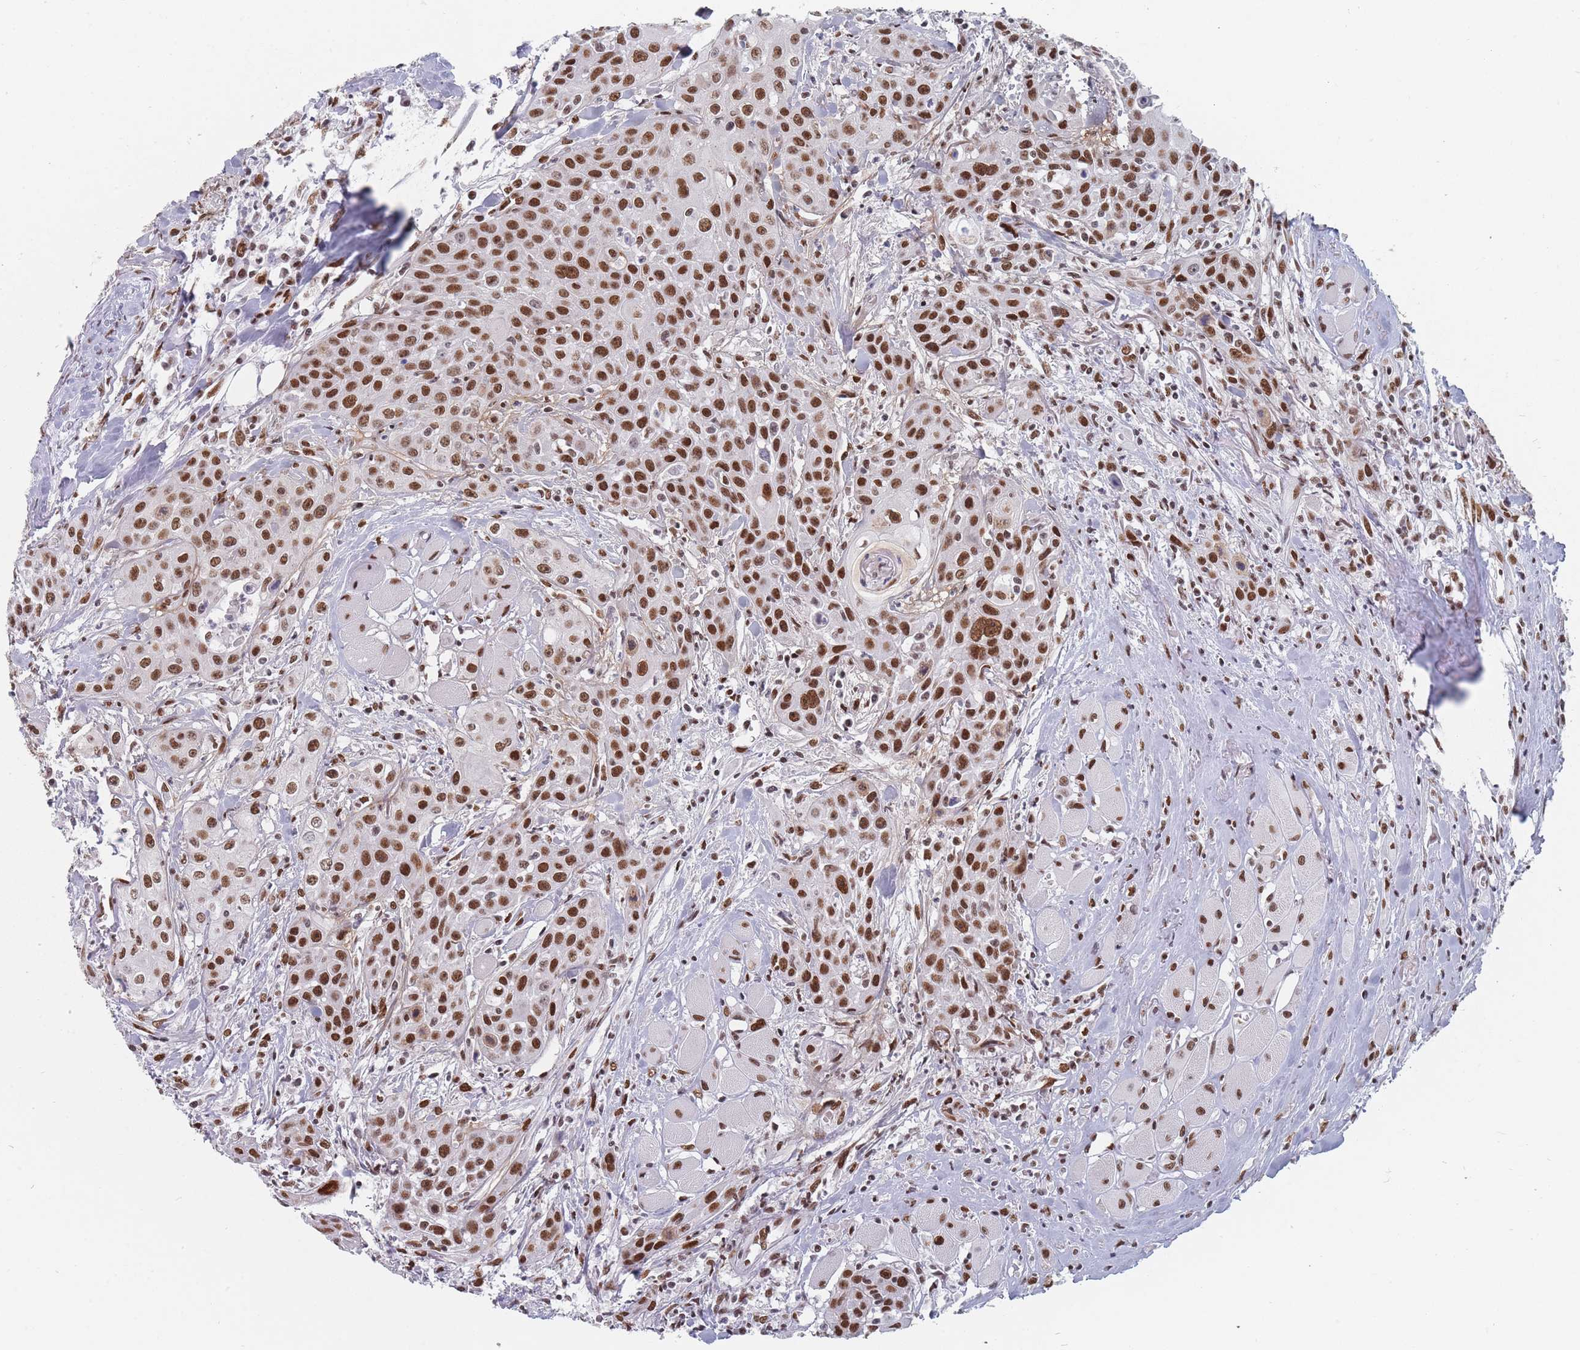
{"staining": {"intensity": "moderate", "quantity": ">75%", "location": "nuclear"}, "tissue": "head and neck cancer", "cell_type": "Tumor cells", "image_type": "cancer", "snomed": [{"axis": "morphology", "description": "Squamous cell carcinoma, NOS"}, {"axis": "topography", "description": "Oral tissue"}, {"axis": "topography", "description": "Head-Neck"}], "caption": "Immunohistochemistry staining of squamous cell carcinoma (head and neck), which shows medium levels of moderate nuclear positivity in about >75% of tumor cells indicating moderate nuclear protein positivity. The staining was performed using DAB (brown) for protein detection and nuclei were counterstained in hematoxylin (blue).", "gene": "SAFB2", "patient": {"sex": "female", "age": 82}}